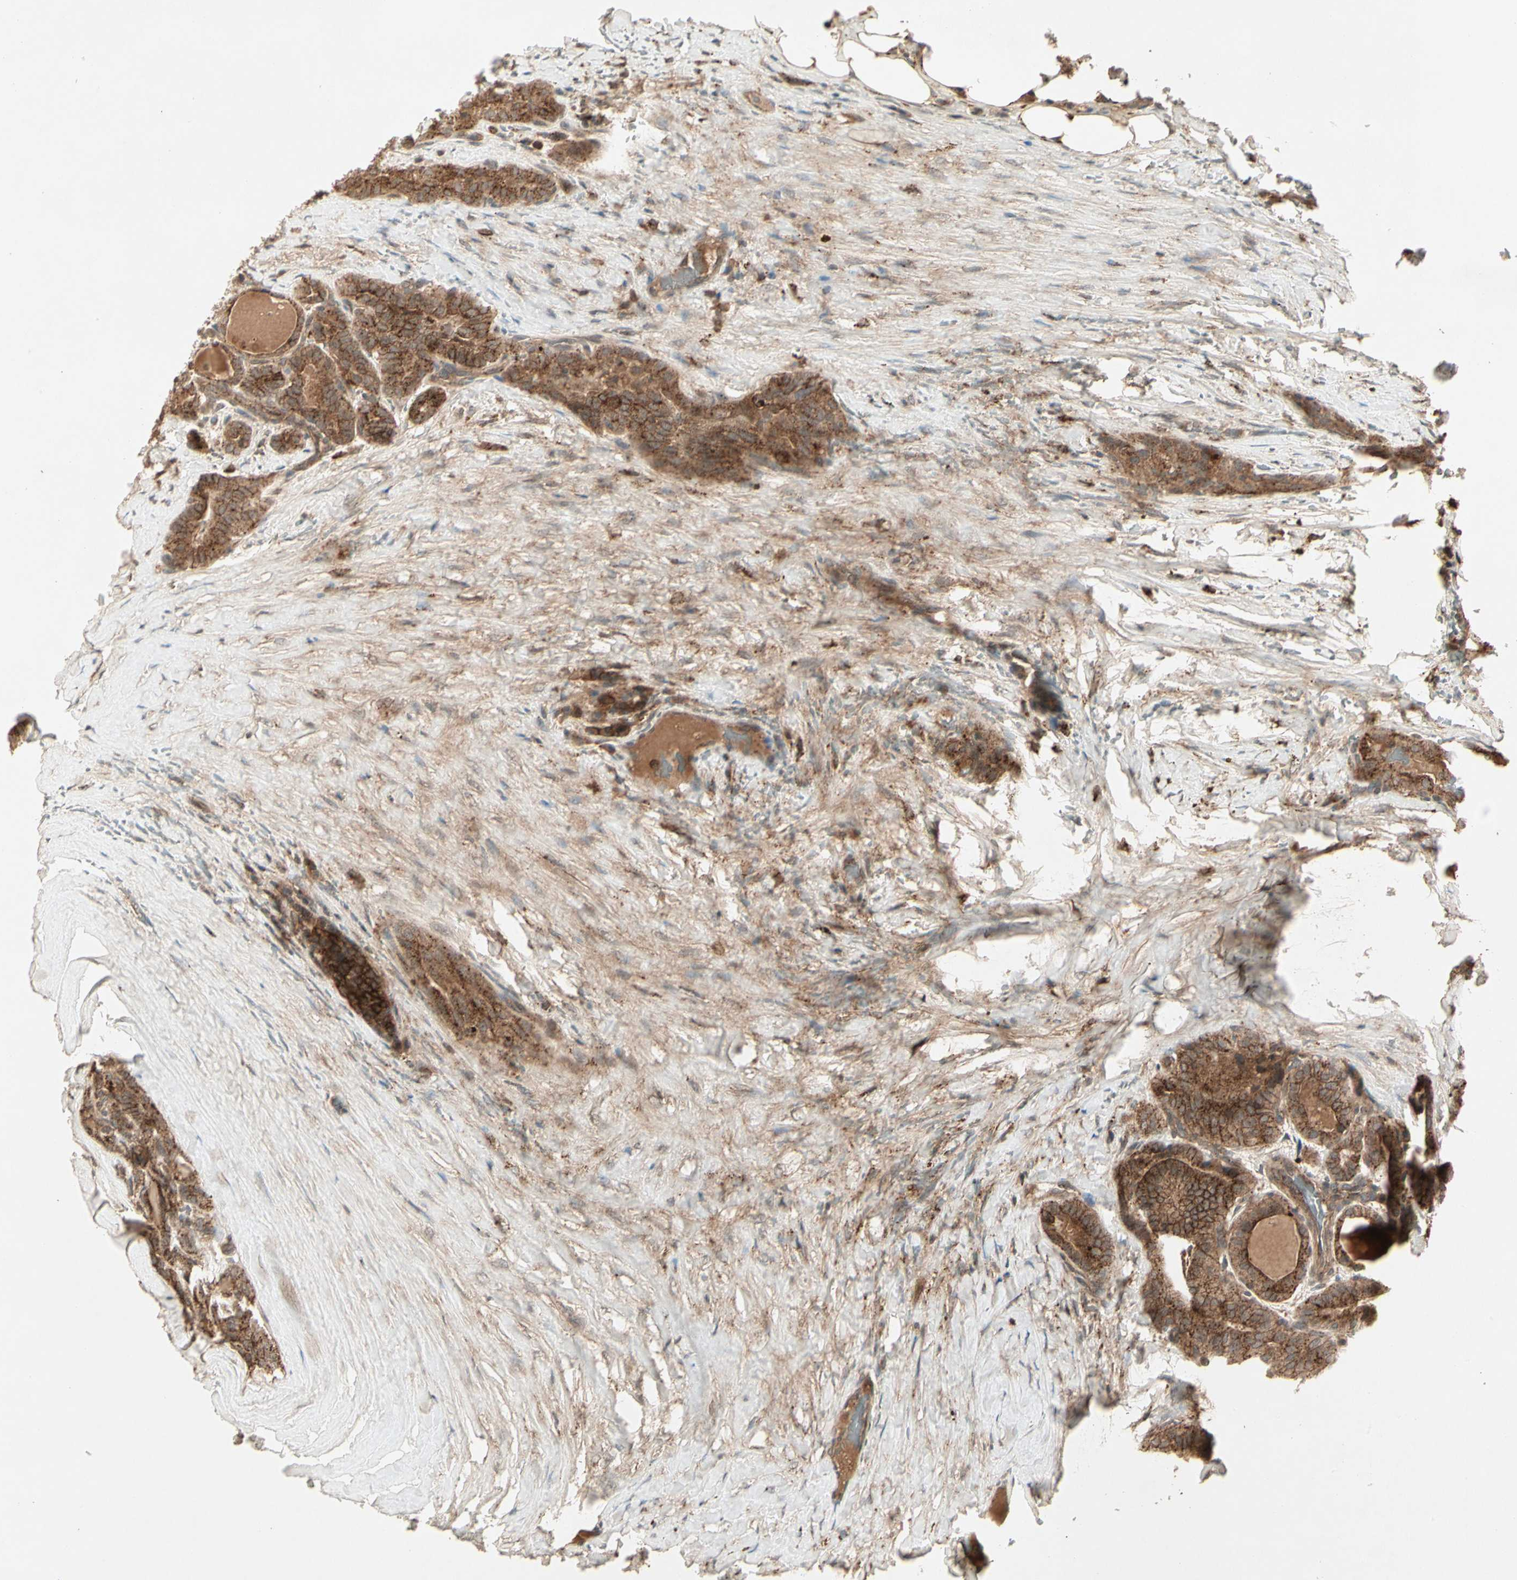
{"staining": {"intensity": "strong", "quantity": ">75%", "location": "cytoplasmic/membranous"}, "tissue": "thyroid cancer", "cell_type": "Tumor cells", "image_type": "cancer", "snomed": [{"axis": "morphology", "description": "Papillary adenocarcinoma, NOS"}, {"axis": "topography", "description": "Thyroid gland"}], "caption": "Protein staining shows strong cytoplasmic/membranous positivity in about >75% of tumor cells in thyroid cancer.", "gene": "FLOT1", "patient": {"sex": "male", "age": 77}}